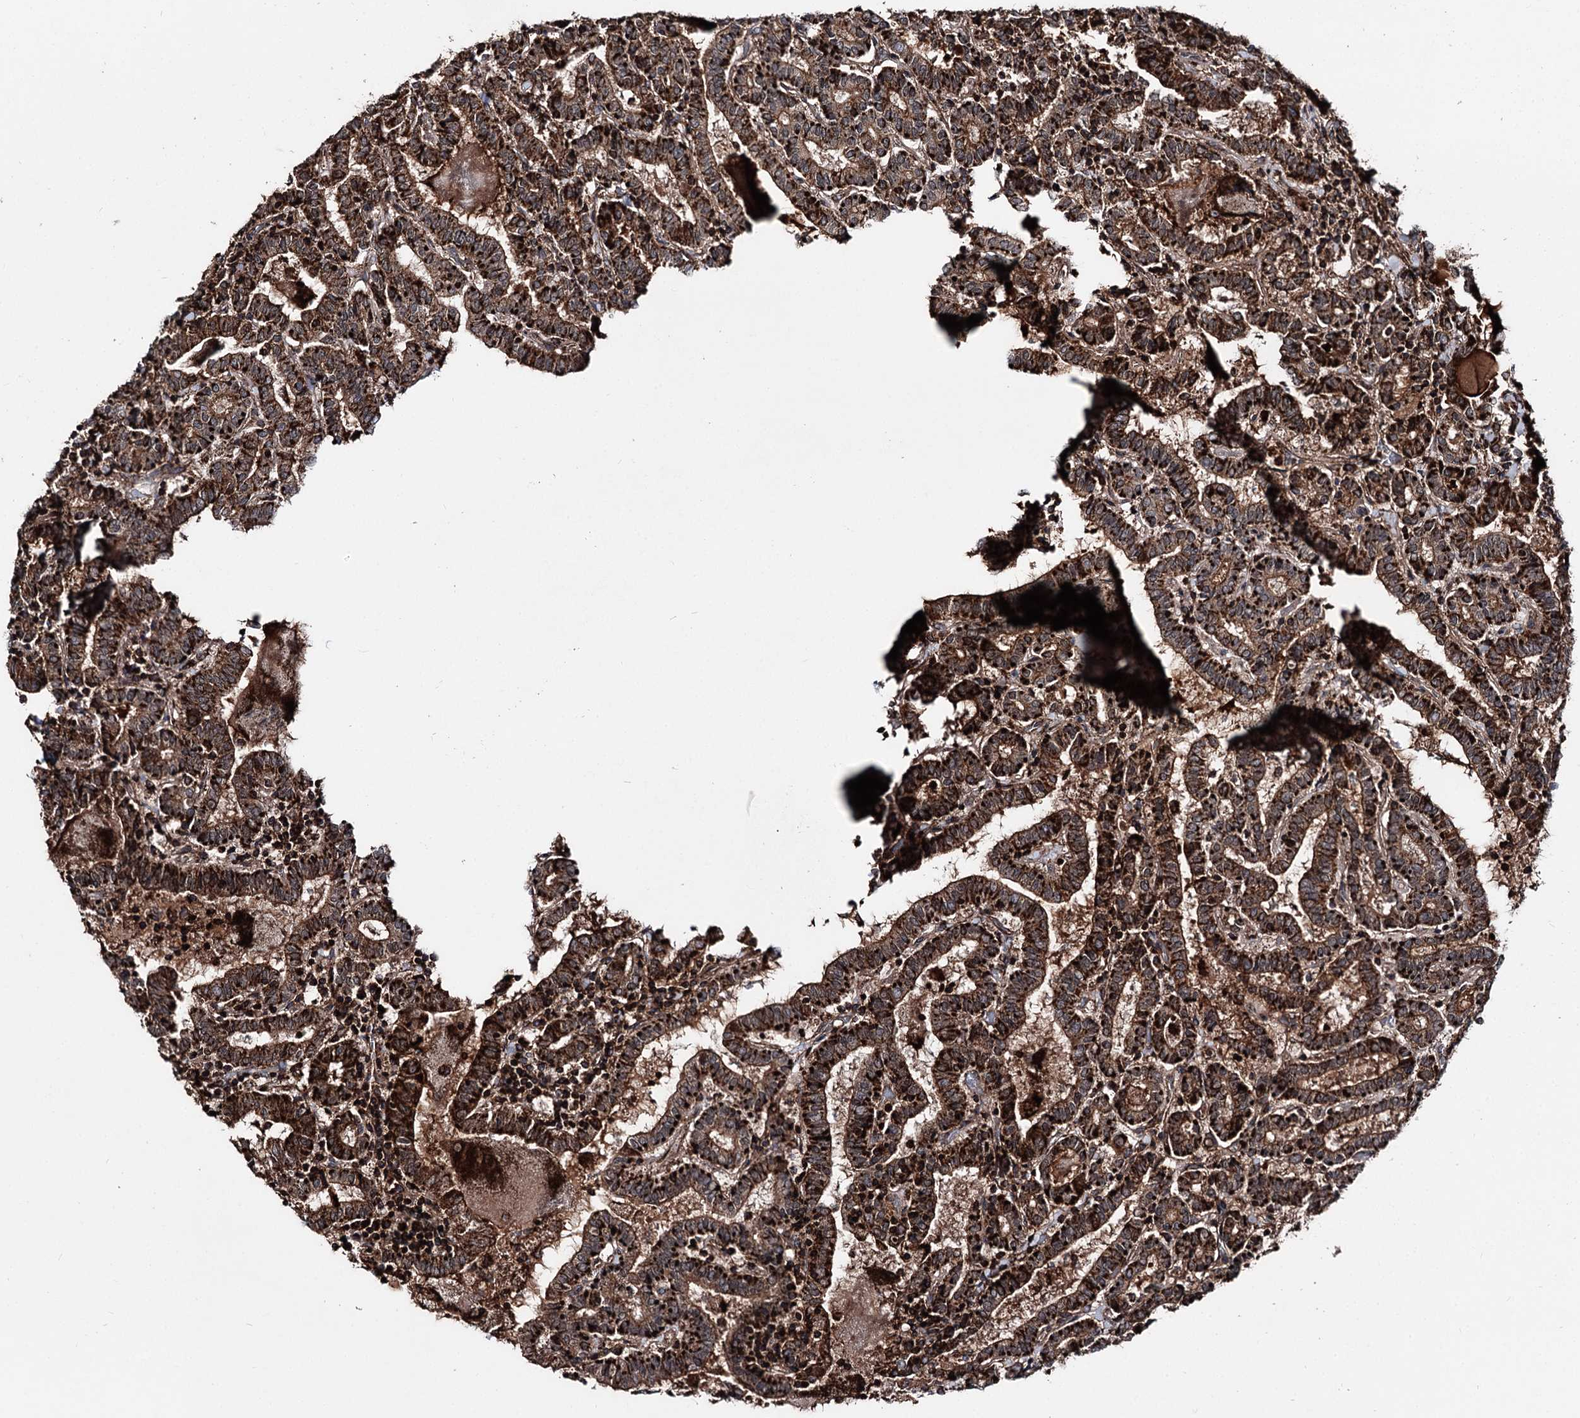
{"staining": {"intensity": "strong", "quantity": ">75%", "location": "cytoplasmic/membranous"}, "tissue": "thyroid cancer", "cell_type": "Tumor cells", "image_type": "cancer", "snomed": [{"axis": "morphology", "description": "Papillary adenocarcinoma, NOS"}, {"axis": "topography", "description": "Thyroid gland"}], "caption": "Immunohistochemical staining of papillary adenocarcinoma (thyroid) displays strong cytoplasmic/membranous protein positivity in about >75% of tumor cells. (Stains: DAB in brown, nuclei in blue, Microscopy: brightfield microscopy at high magnification).", "gene": "FGFR1OP2", "patient": {"sex": "female", "age": 72}}